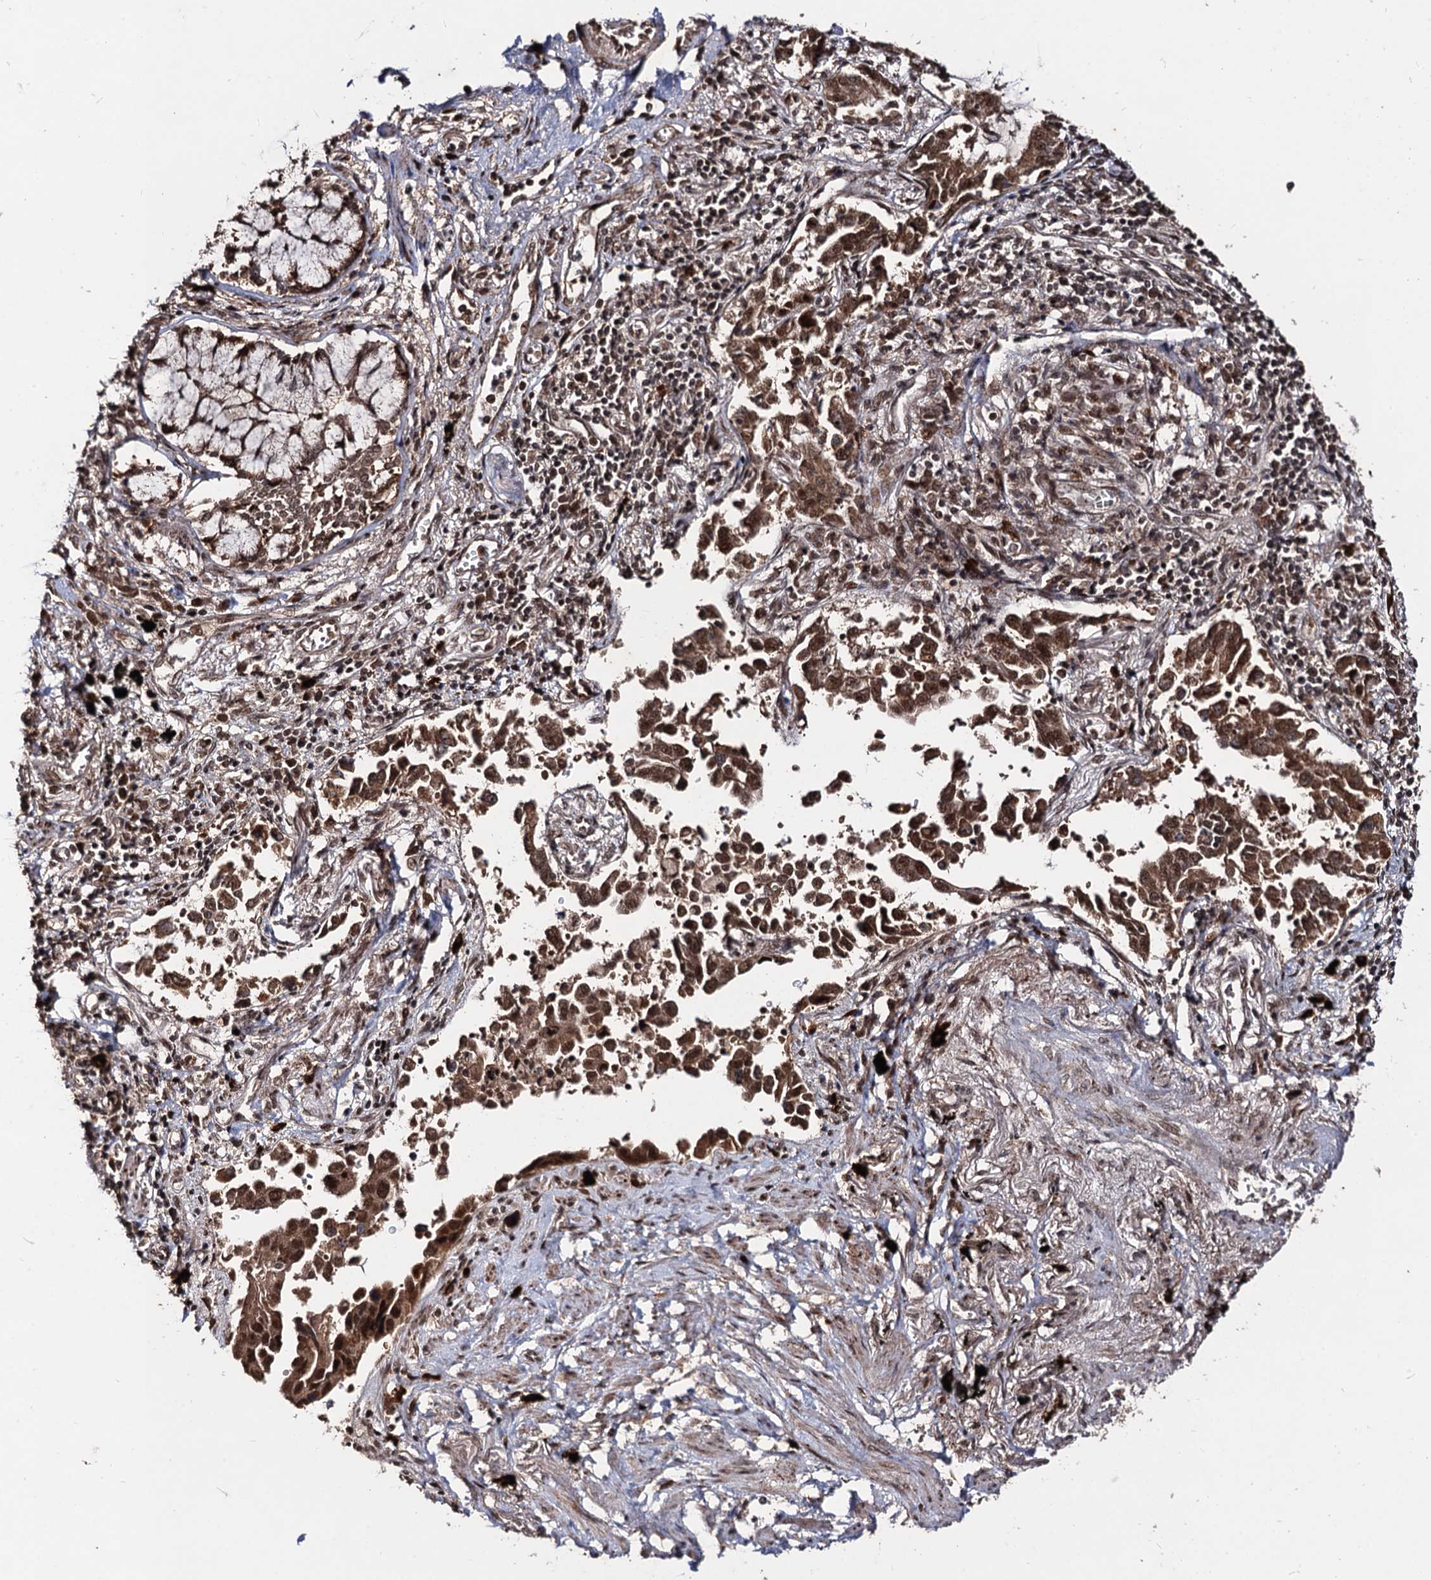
{"staining": {"intensity": "moderate", "quantity": ">75%", "location": "cytoplasmic/membranous,nuclear"}, "tissue": "lung cancer", "cell_type": "Tumor cells", "image_type": "cancer", "snomed": [{"axis": "morphology", "description": "Adenocarcinoma, NOS"}, {"axis": "topography", "description": "Lung"}], "caption": "Brown immunohistochemical staining in lung cancer exhibits moderate cytoplasmic/membranous and nuclear staining in approximately >75% of tumor cells.", "gene": "SFSWAP", "patient": {"sex": "male", "age": 67}}